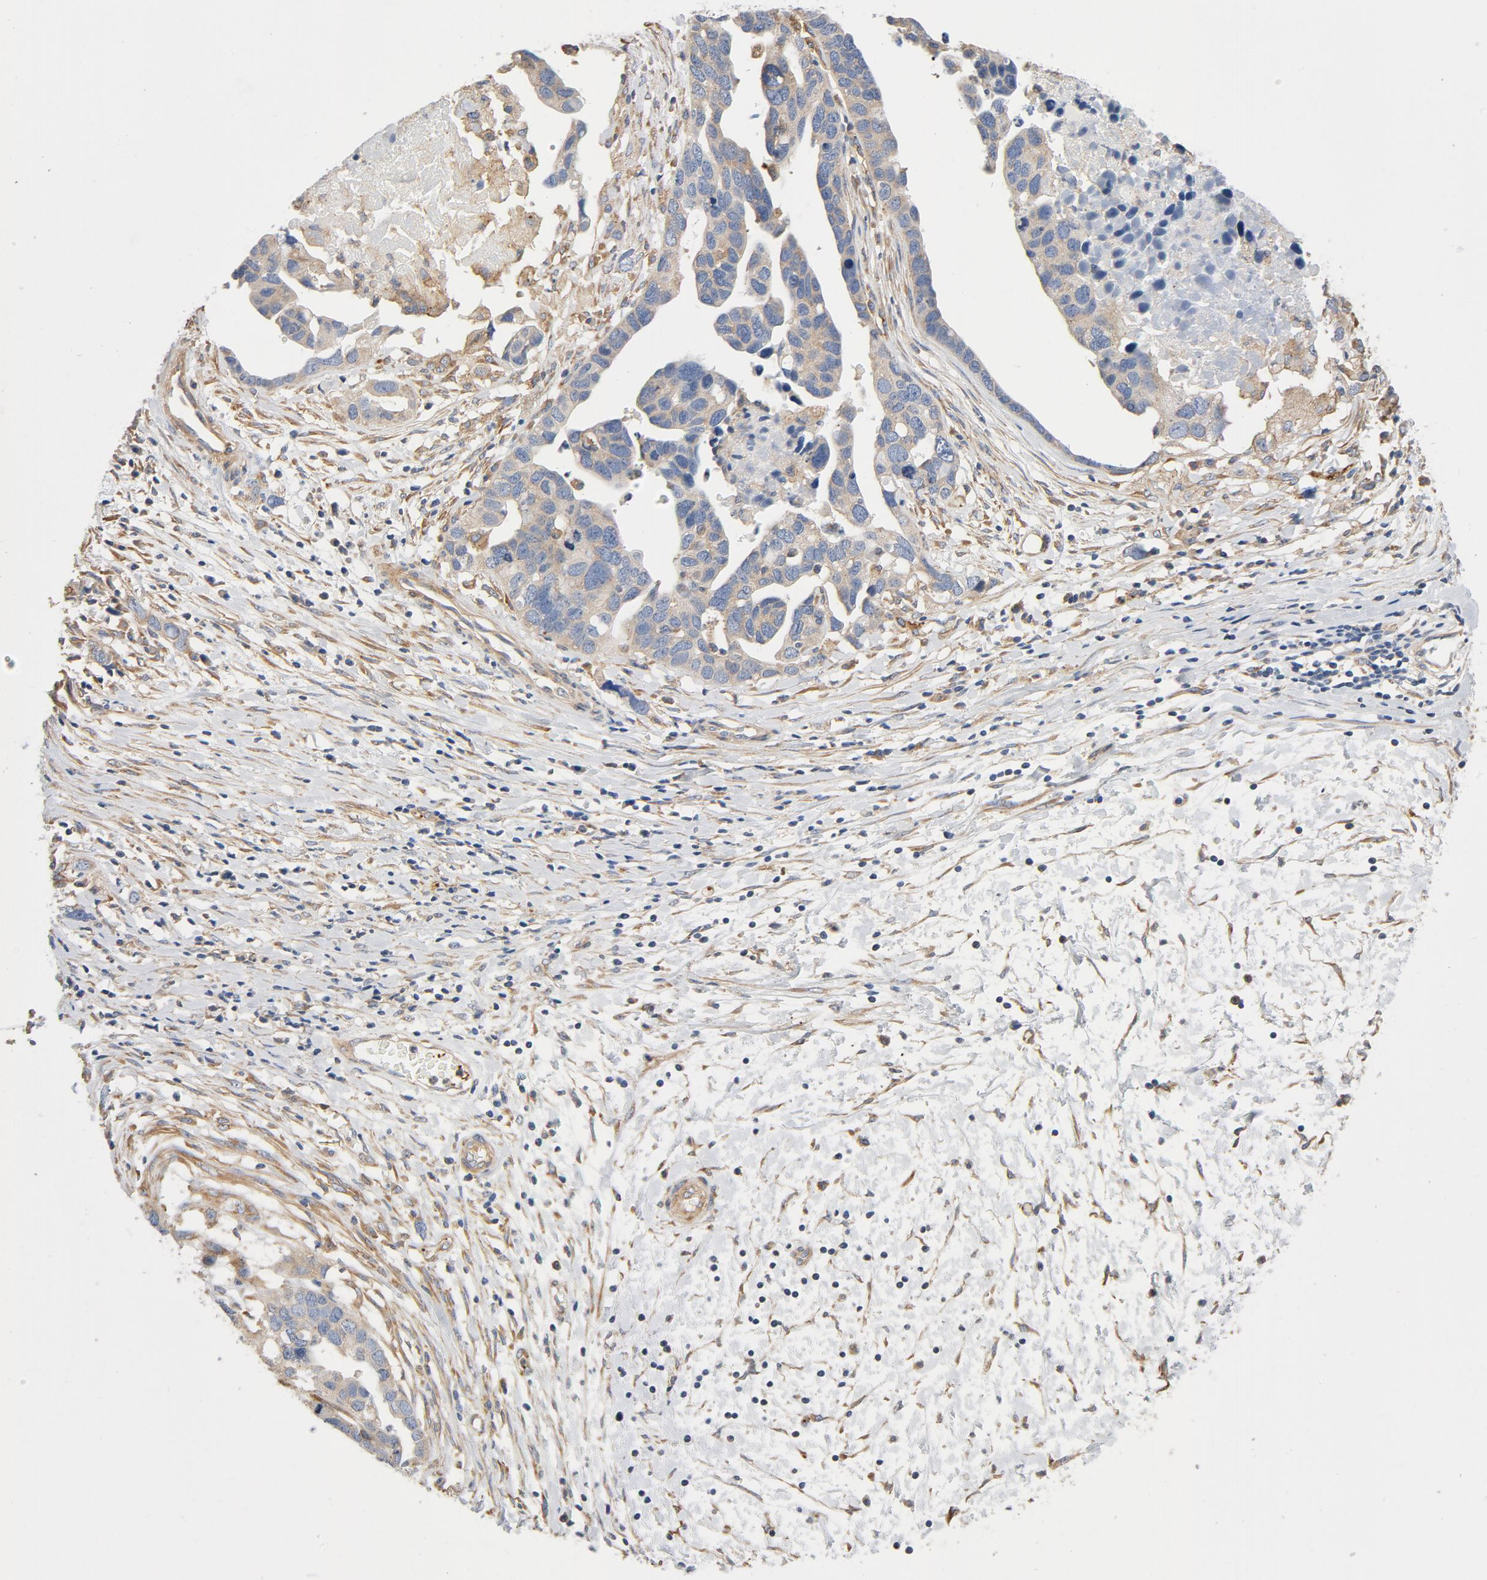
{"staining": {"intensity": "weak", "quantity": "25%-75%", "location": "cytoplasmic/membranous"}, "tissue": "ovarian cancer", "cell_type": "Tumor cells", "image_type": "cancer", "snomed": [{"axis": "morphology", "description": "Cystadenocarcinoma, serous, NOS"}, {"axis": "topography", "description": "Ovary"}], "caption": "This is an image of immunohistochemistry (IHC) staining of ovarian cancer (serous cystadenocarcinoma), which shows weak positivity in the cytoplasmic/membranous of tumor cells.", "gene": "ILK", "patient": {"sex": "female", "age": 54}}